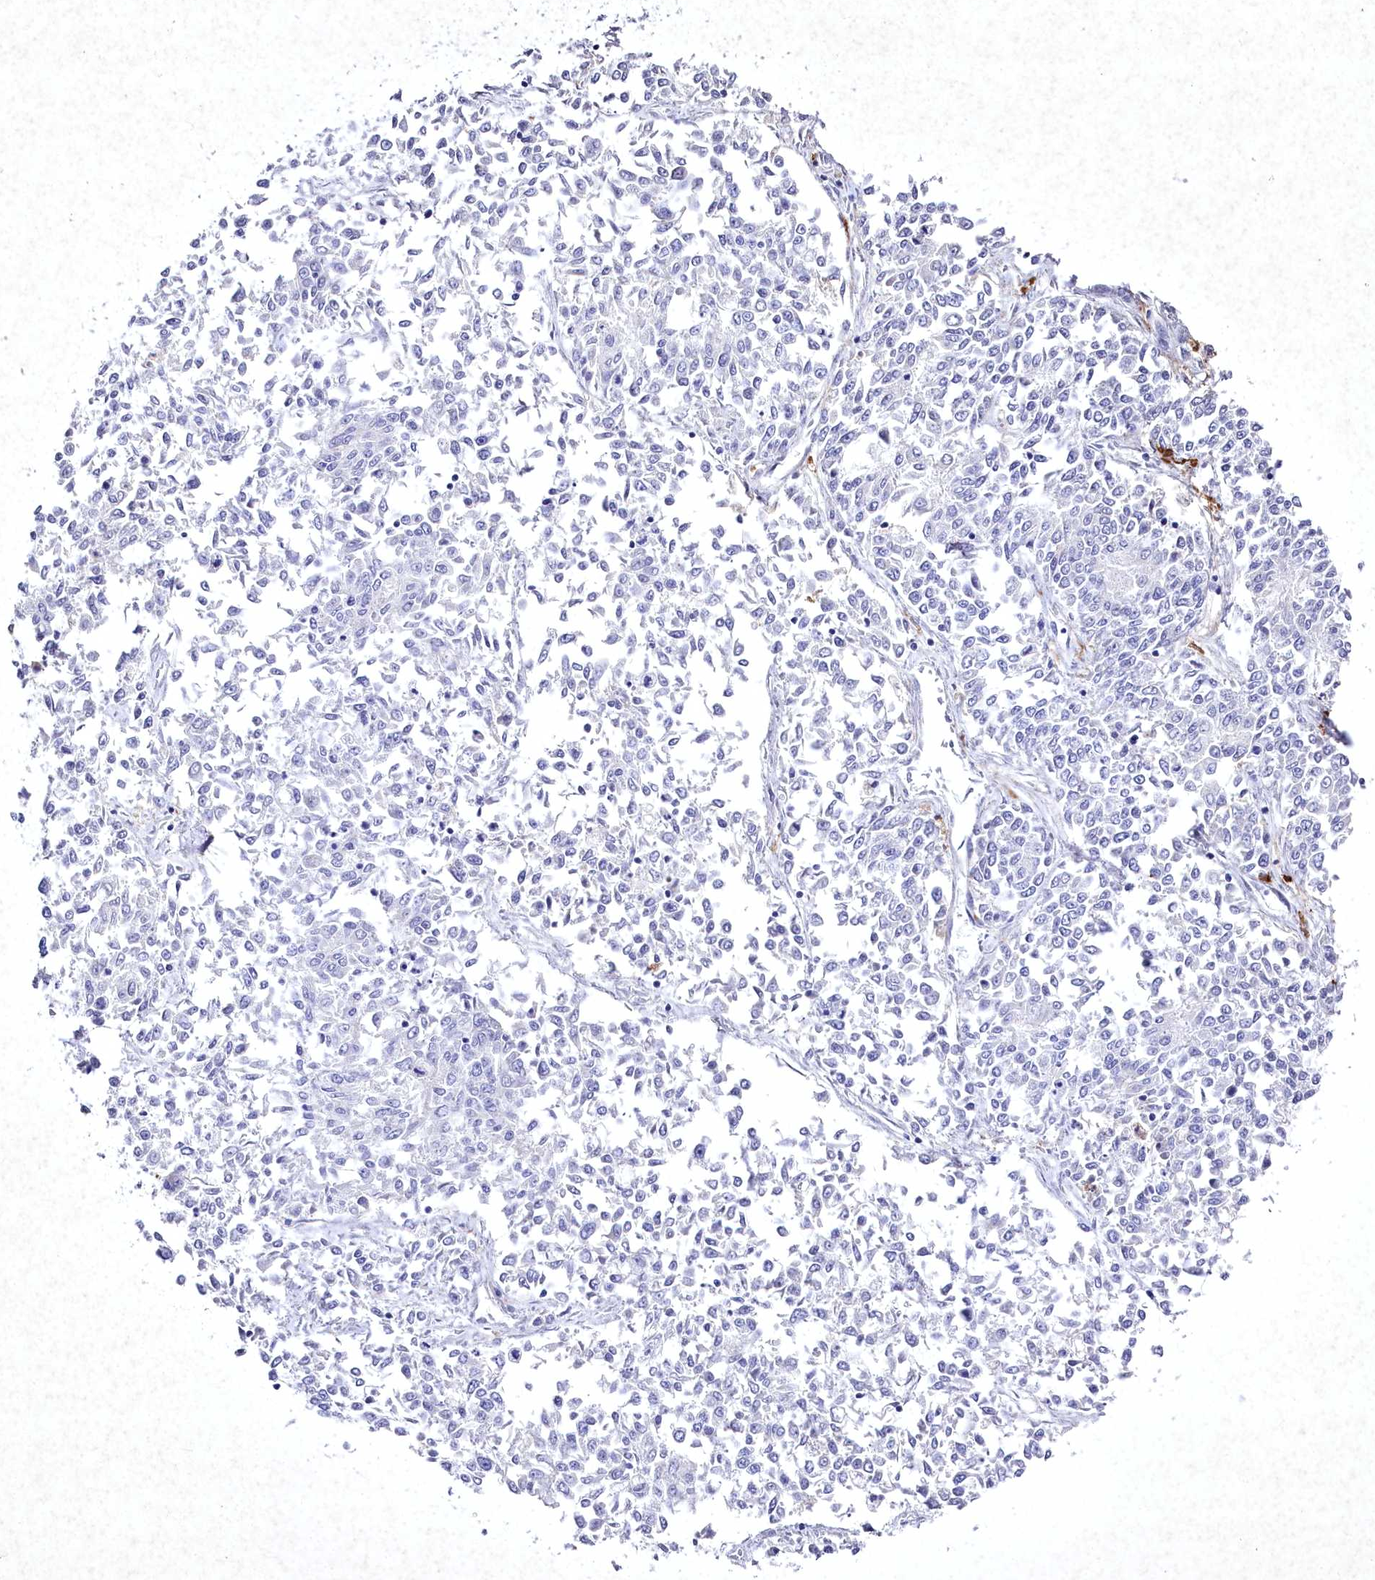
{"staining": {"intensity": "negative", "quantity": "none", "location": "none"}, "tissue": "endometrial cancer", "cell_type": "Tumor cells", "image_type": "cancer", "snomed": [{"axis": "morphology", "description": "Adenocarcinoma, NOS"}, {"axis": "topography", "description": "Endometrium"}], "caption": "High power microscopy micrograph of an immunohistochemistry (IHC) photomicrograph of endometrial cancer (adenocarcinoma), revealing no significant staining in tumor cells. (DAB IHC with hematoxylin counter stain).", "gene": "CLEC4M", "patient": {"sex": "female", "age": 50}}